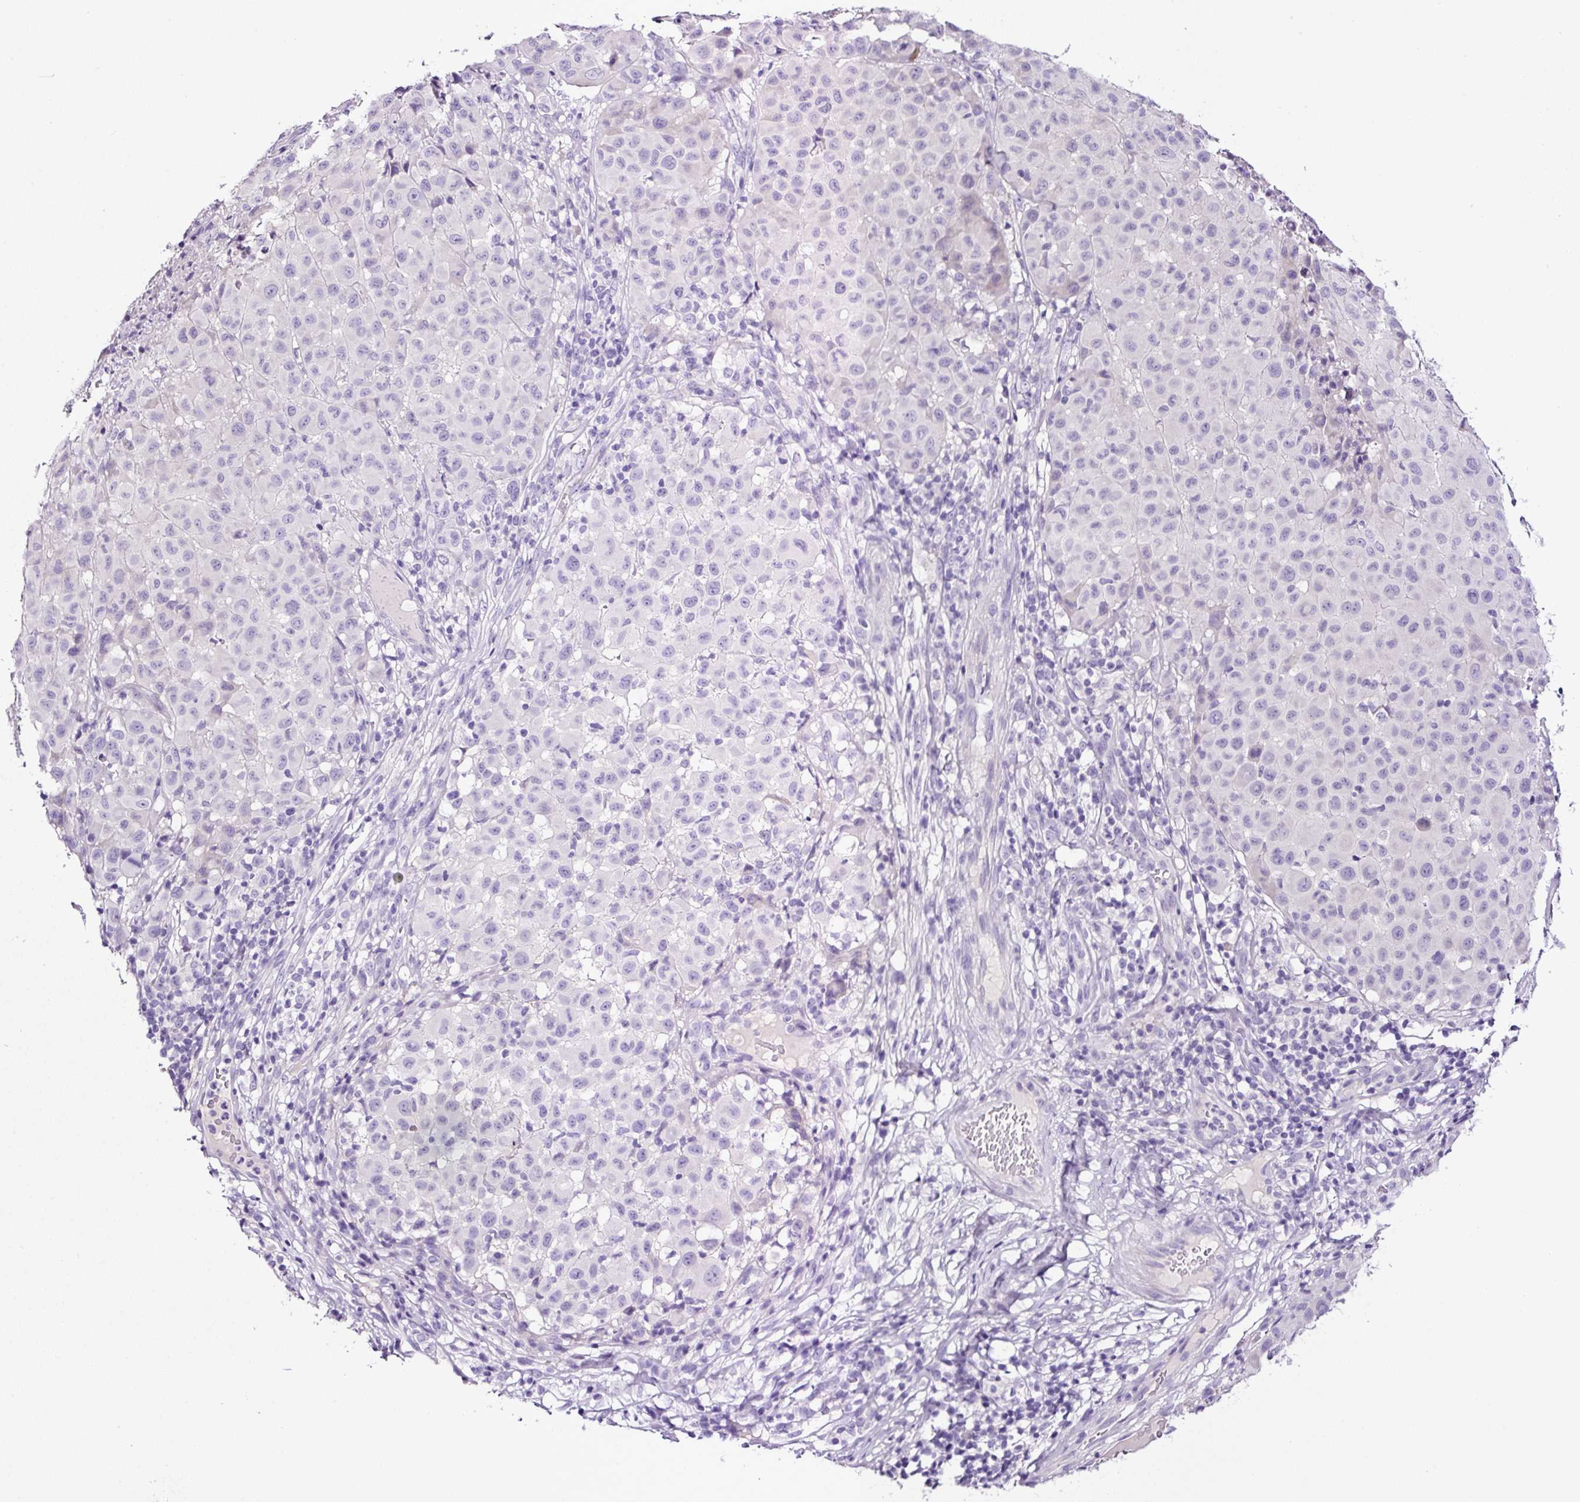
{"staining": {"intensity": "negative", "quantity": "none", "location": "none"}, "tissue": "melanoma", "cell_type": "Tumor cells", "image_type": "cancer", "snomed": [{"axis": "morphology", "description": "Malignant melanoma, NOS"}, {"axis": "topography", "description": "Skin"}], "caption": "This micrograph is of malignant melanoma stained with immunohistochemistry to label a protein in brown with the nuclei are counter-stained blue. There is no expression in tumor cells. (DAB (3,3'-diaminobenzidine) immunohistochemistry with hematoxylin counter stain).", "gene": "SP8", "patient": {"sex": "male", "age": 73}}